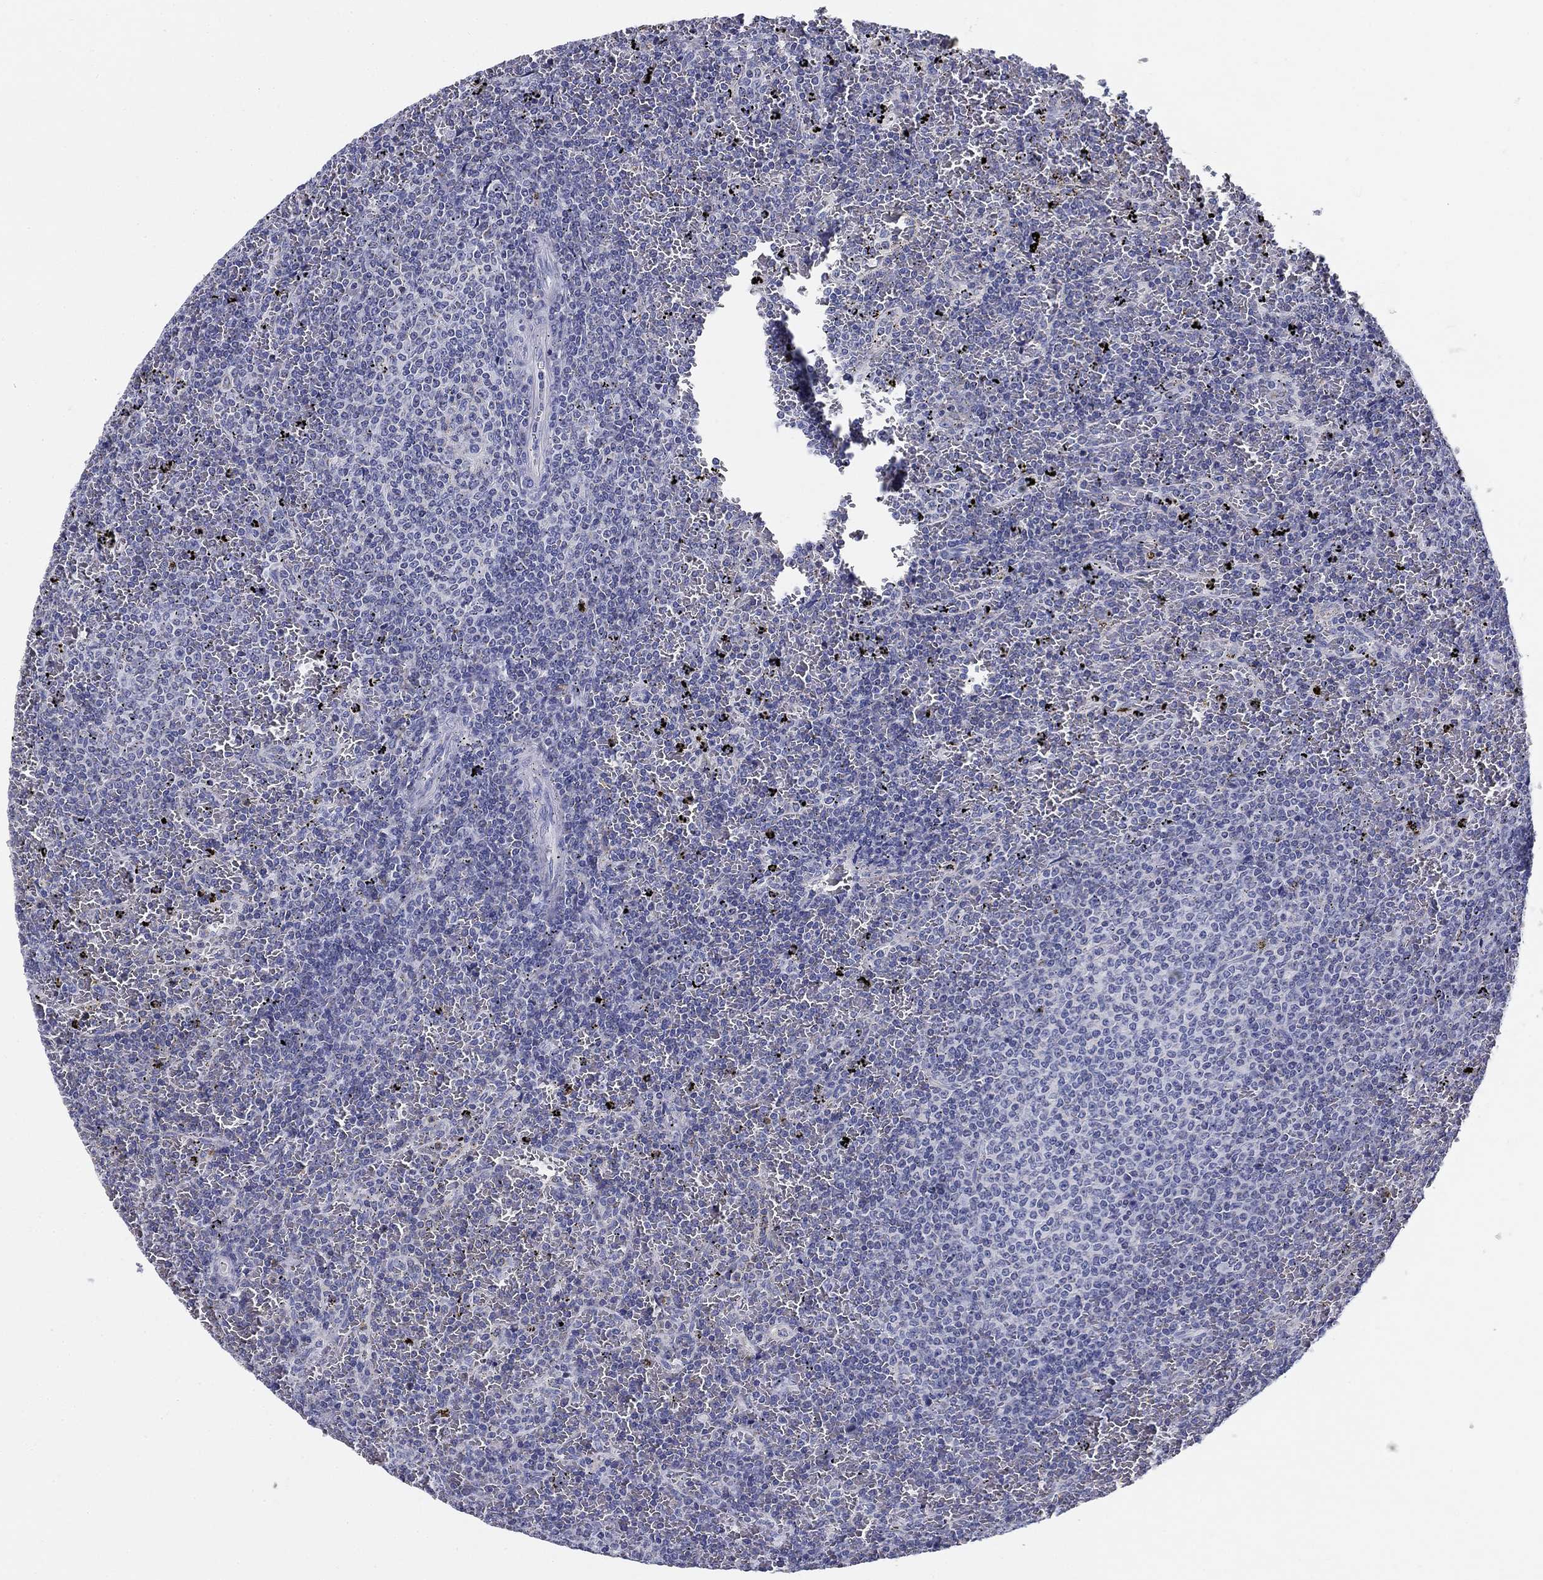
{"staining": {"intensity": "negative", "quantity": "none", "location": "none"}, "tissue": "lymphoma", "cell_type": "Tumor cells", "image_type": "cancer", "snomed": [{"axis": "morphology", "description": "Malignant lymphoma, non-Hodgkin's type, Low grade"}, {"axis": "topography", "description": "Spleen"}], "caption": "This is a image of IHC staining of lymphoma, which shows no expression in tumor cells. (DAB (3,3'-diaminobenzidine) immunohistochemistry (IHC) visualized using brightfield microscopy, high magnification).", "gene": "UPB1", "patient": {"sex": "female", "age": 77}}